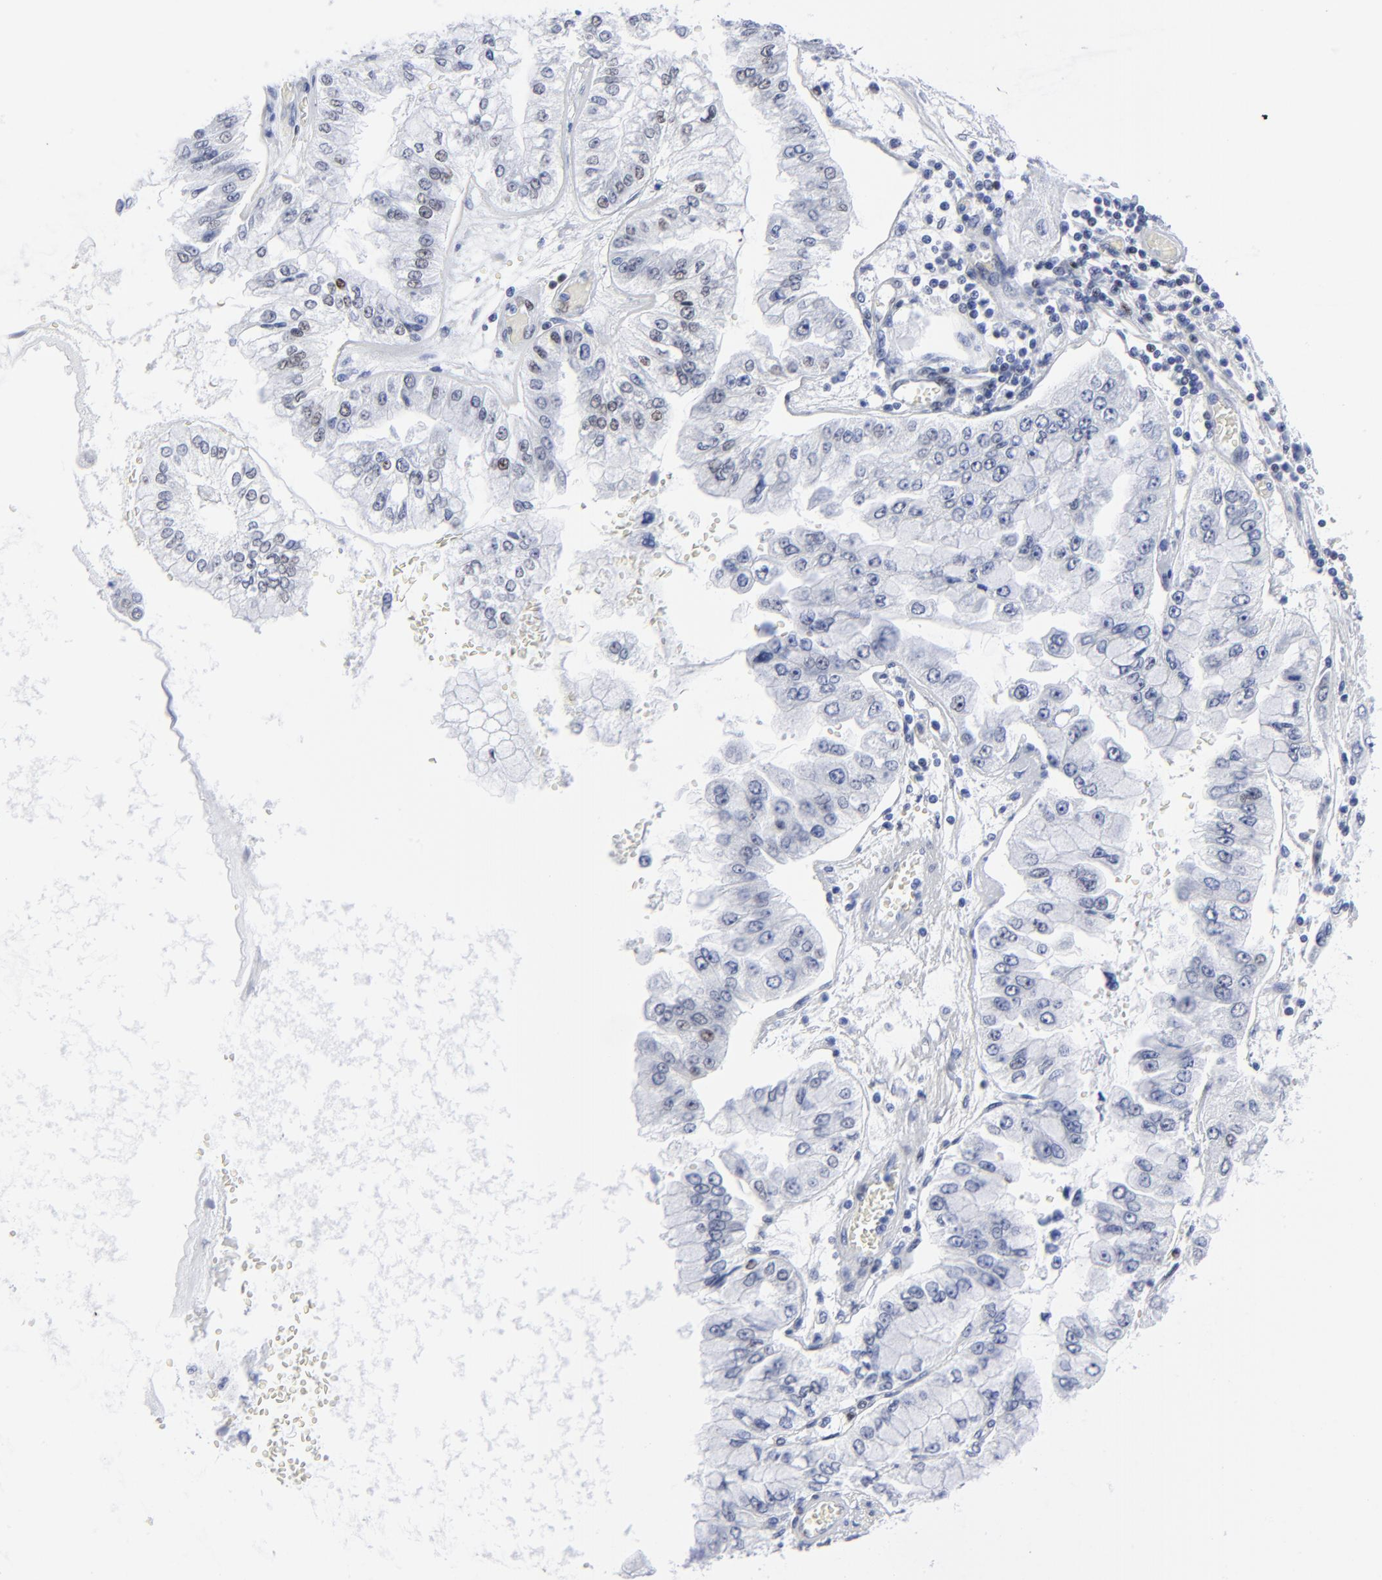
{"staining": {"intensity": "weak", "quantity": "<25%", "location": "nuclear"}, "tissue": "liver cancer", "cell_type": "Tumor cells", "image_type": "cancer", "snomed": [{"axis": "morphology", "description": "Cholangiocarcinoma"}, {"axis": "topography", "description": "Liver"}], "caption": "There is no significant positivity in tumor cells of cholangiocarcinoma (liver).", "gene": "JUN", "patient": {"sex": "female", "age": 79}}